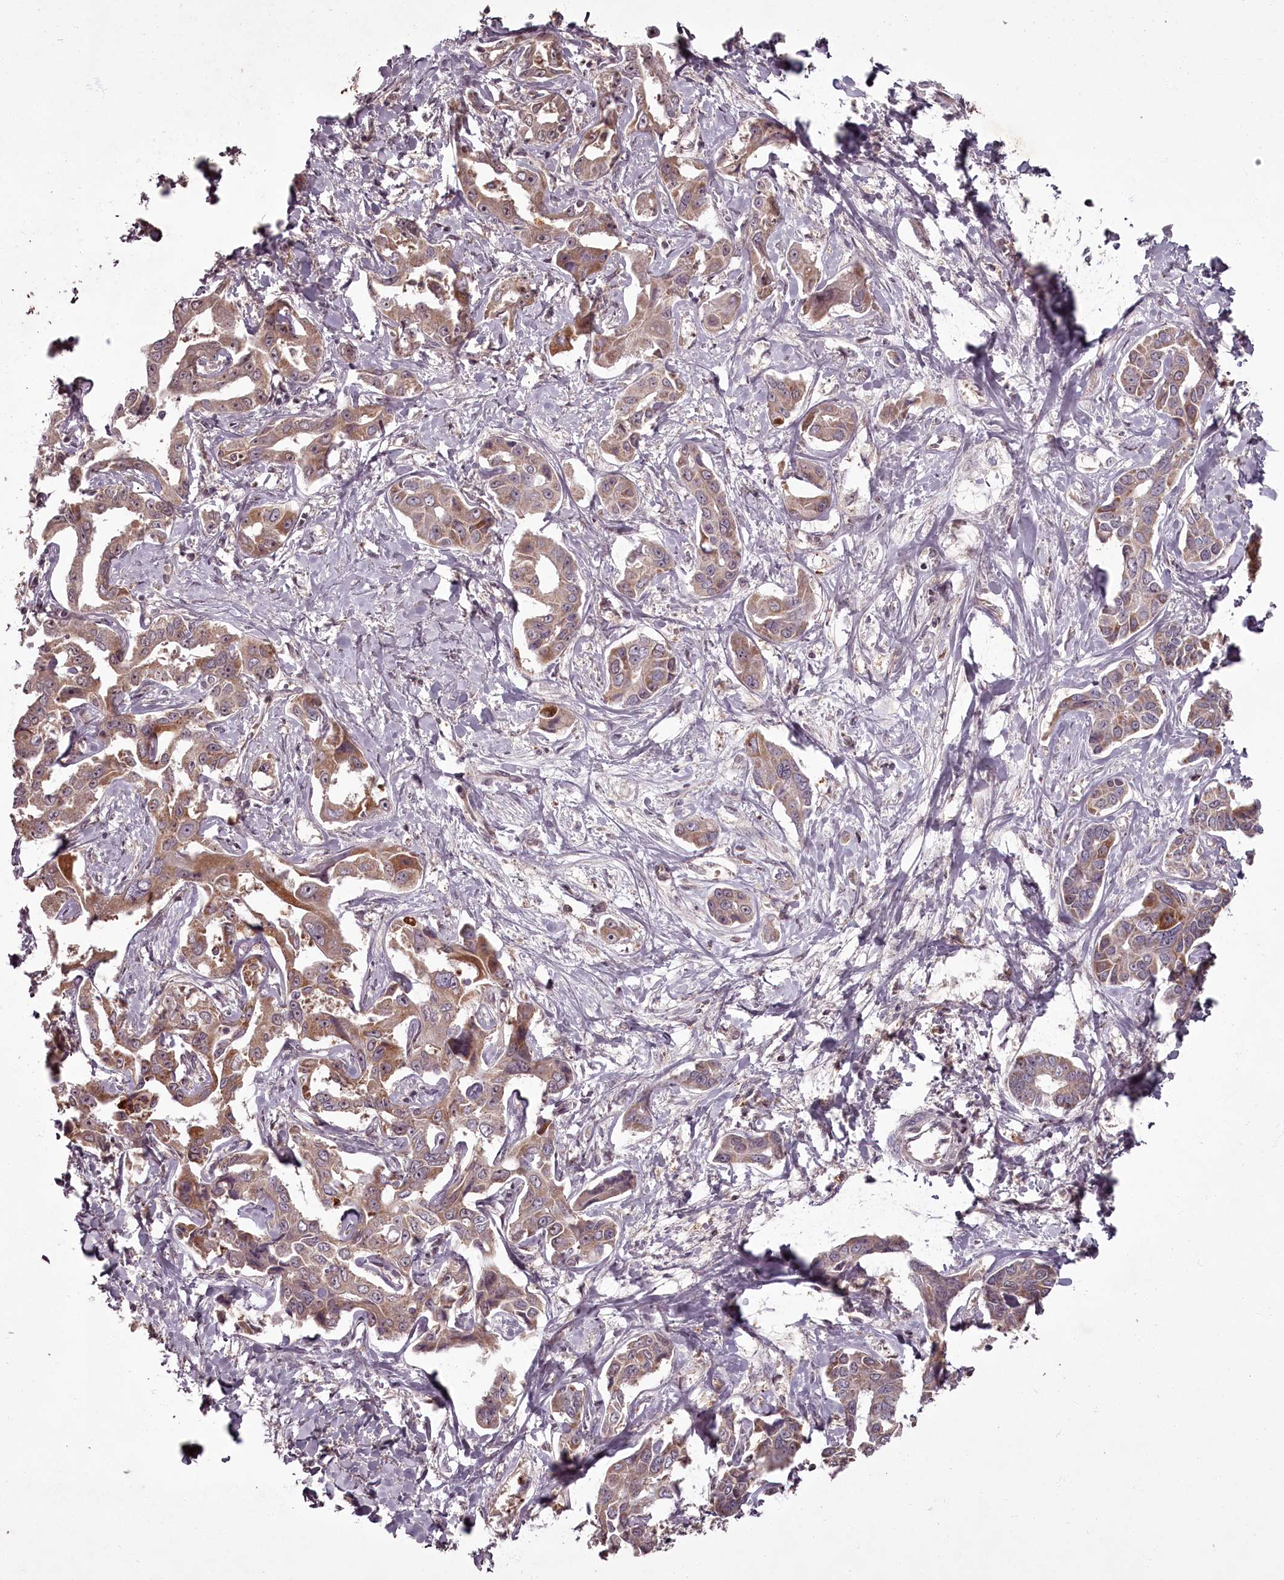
{"staining": {"intensity": "weak", "quantity": "25%-75%", "location": "cytoplasmic/membranous"}, "tissue": "liver cancer", "cell_type": "Tumor cells", "image_type": "cancer", "snomed": [{"axis": "morphology", "description": "Cholangiocarcinoma"}, {"axis": "topography", "description": "Liver"}], "caption": "The micrograph displays staining of liver cancer (cholangiocarcinoma), revealing weak cytoplasmic/membranous protein expression (brown color) within tumor cells.", "gene": "PCBP2", "patient": {"sex": "male", "age": 59}}